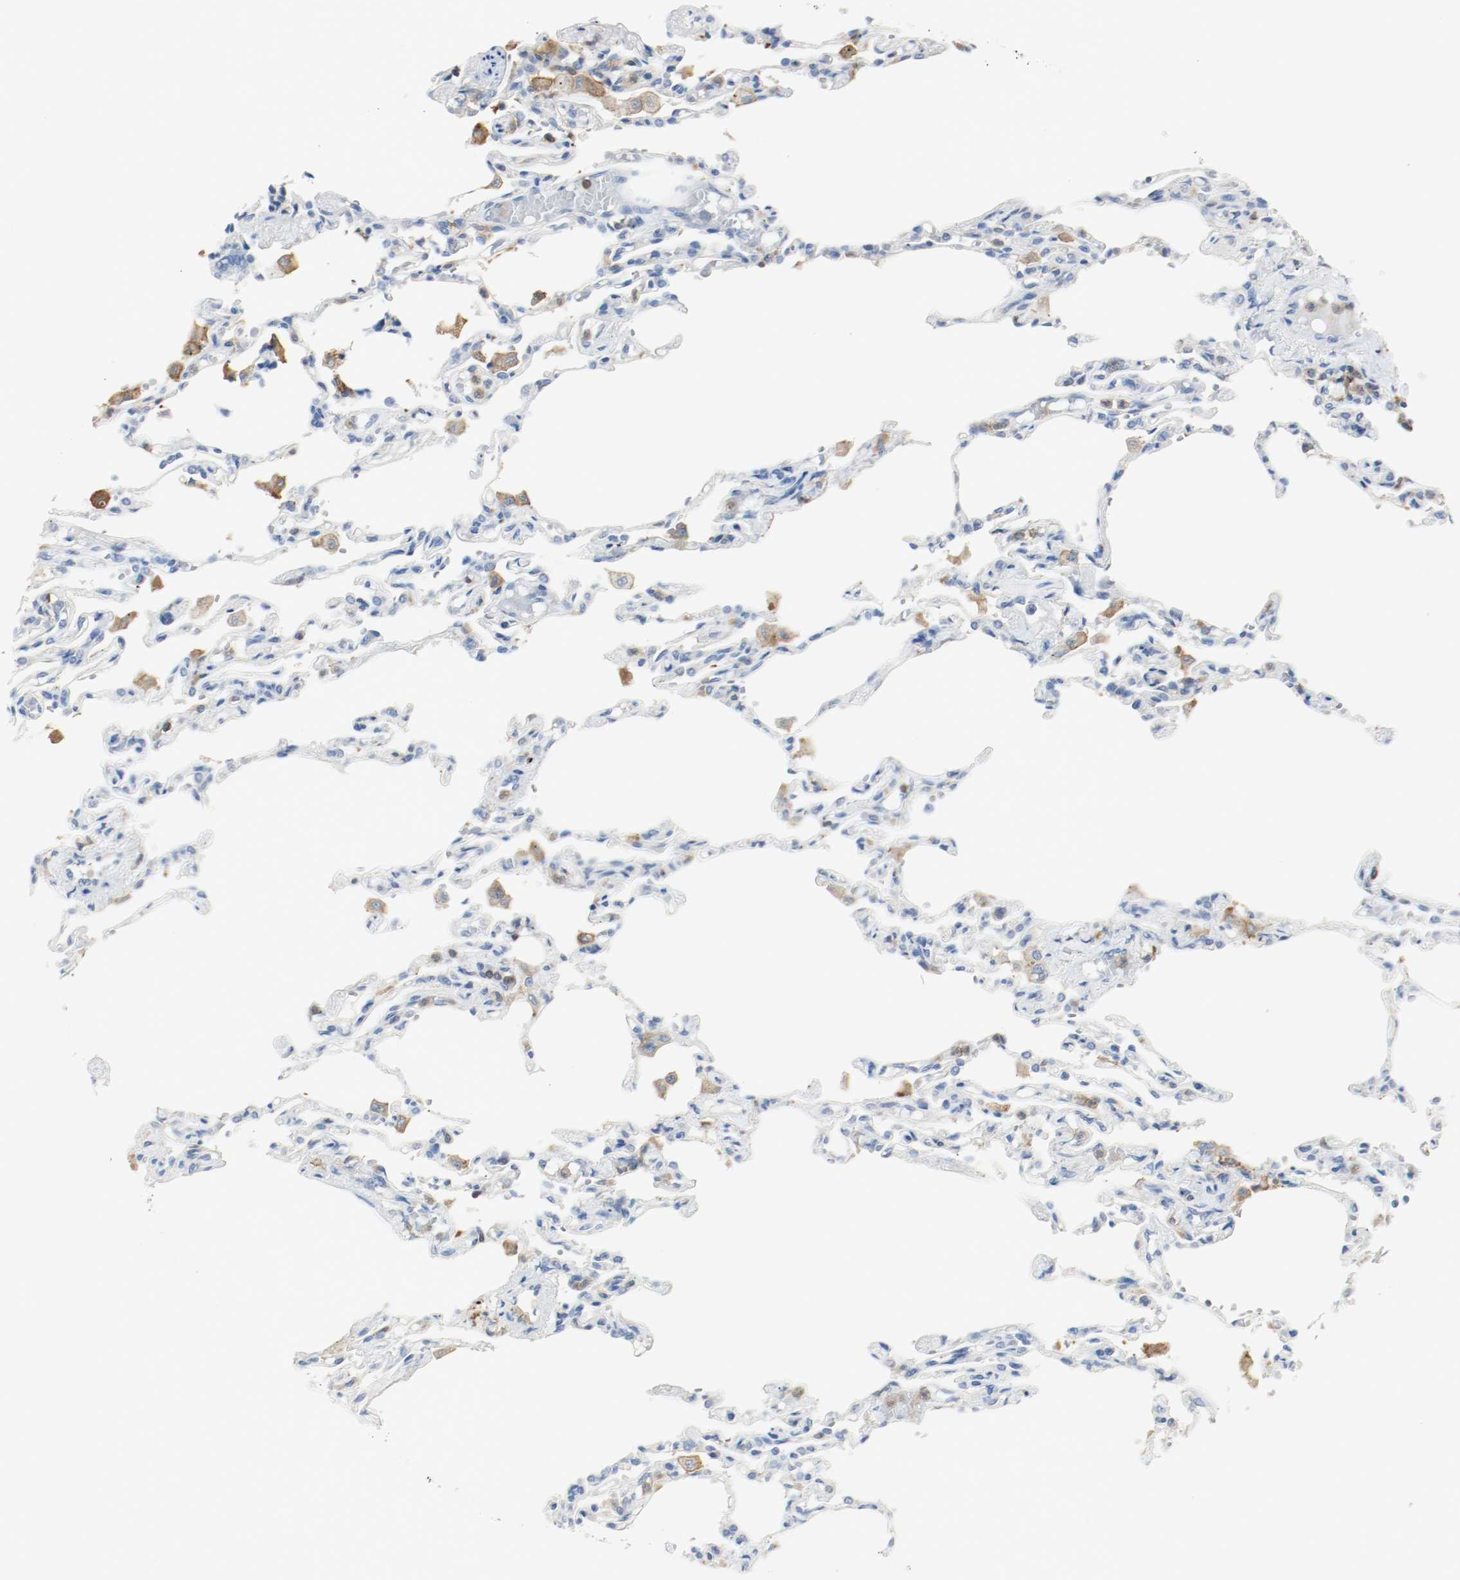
{"staining": {"intensity": "negative", "quantity": "none", "location": "none"}, "tissue": "lung", "cell_type": "Alveolar cells", "image_type": "normal", "snomed": [{"axis": "morphology", "description": "Normal tissue, NOS"}, {"axis": "topography", "description": "Lung"}], "caption": "This is a micrograph of immunohistochemistry (IHC) staining of benign lung, which shows no positivity in alveolar cells.", "gene": "ARPC1B", "patient": {"sex": "male", "age": 21}}